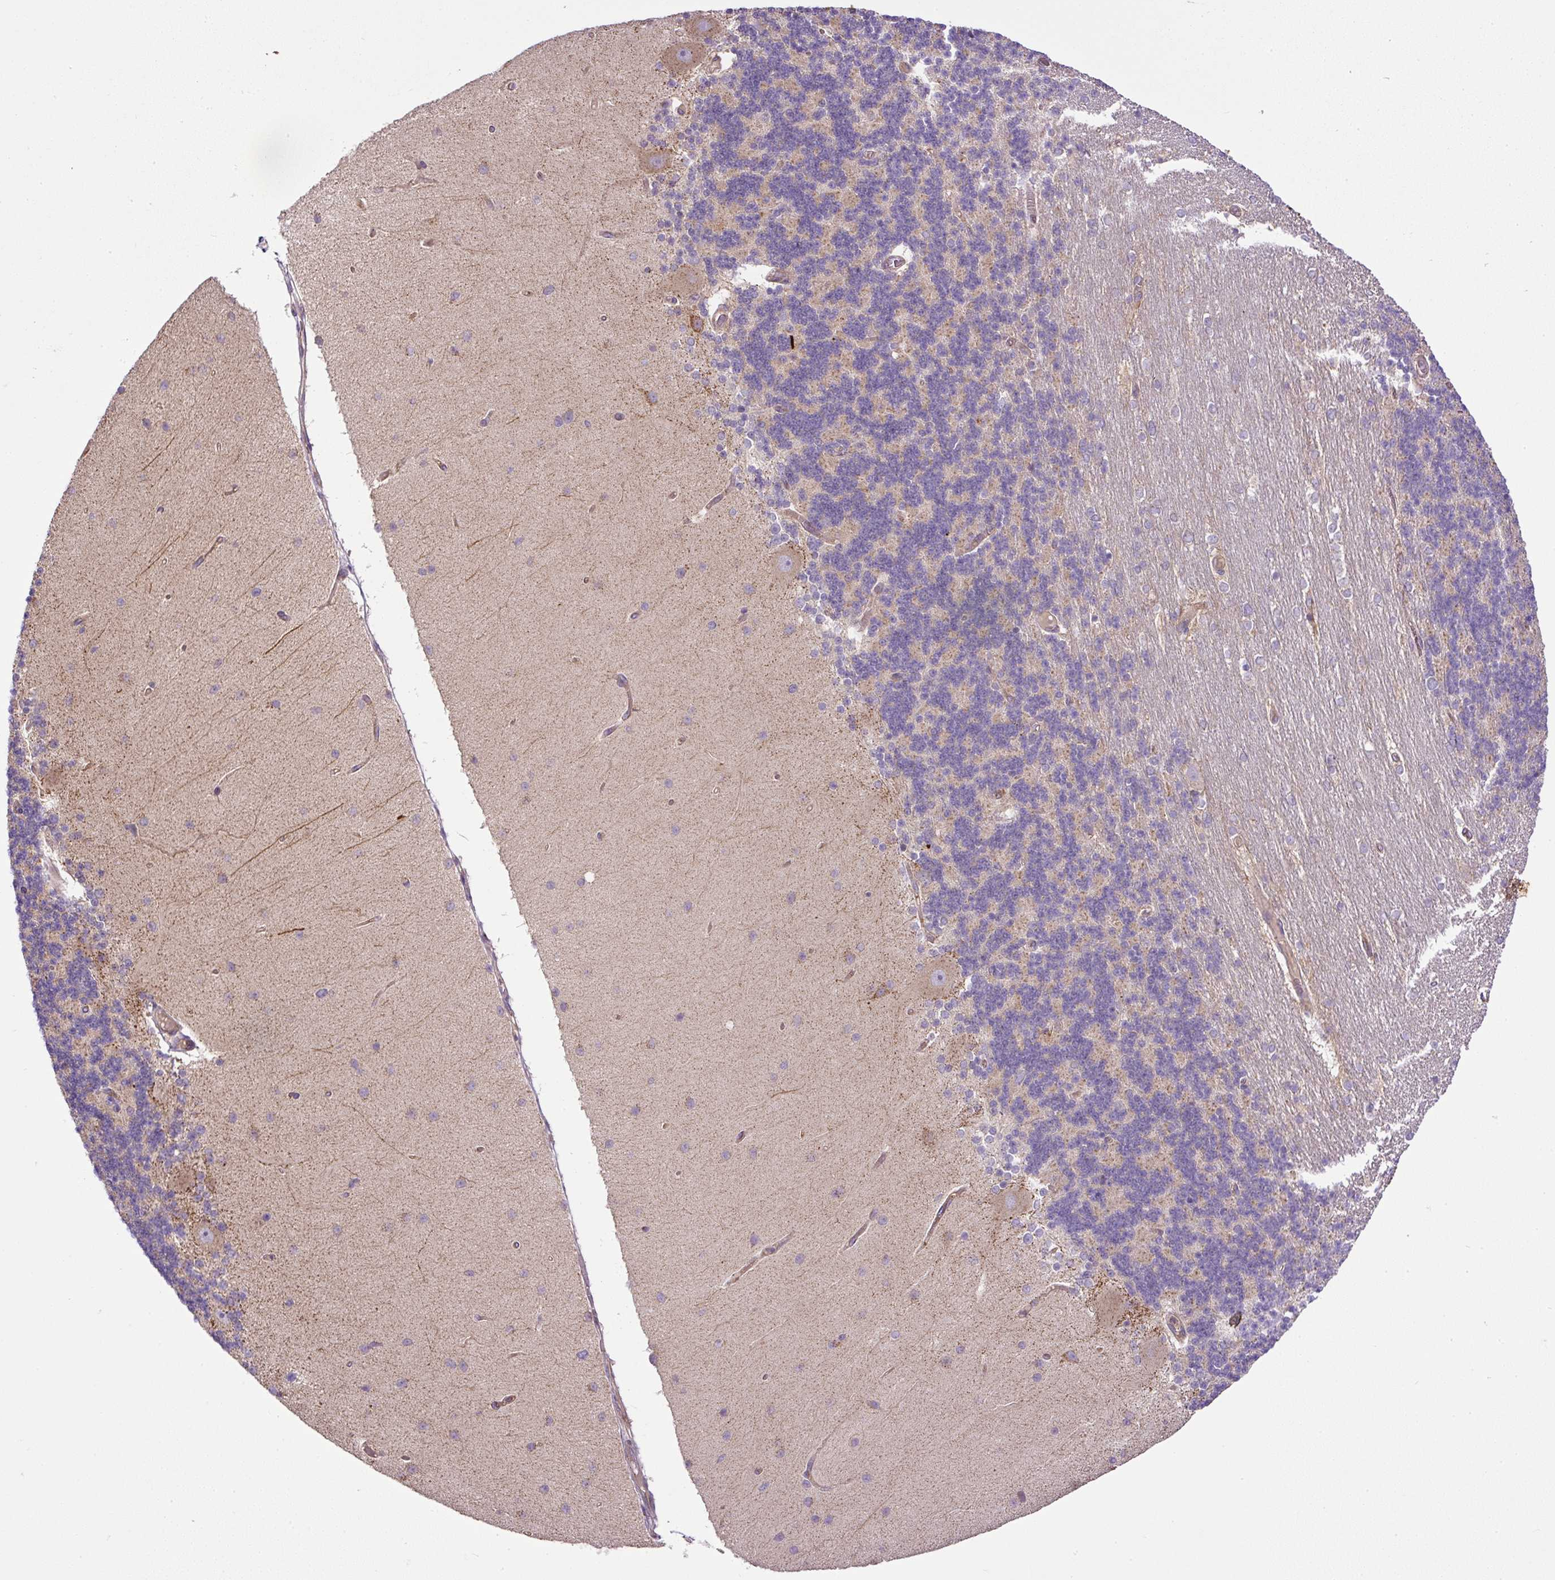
{"staining": {"intensity": "moderate", "quantity": "25%-75%", "location": "cytoplasmic/membranous"}, "tissue": "cerebellum", "cell_type": "Cells in granular layer", "image_type": "normal", "snomed": [{"axis": "morphology", "description": "Normal tissue, NOS"}, {"axis": "topography", "description": "Cerebellum"}], "caption": "A medium amount of moderate cytoplasmic/membranous staining is seen in approximately 25%-75% of cells in granular layer in benign cerebellum.", "gene": "ZNF547", "patient": {"sex": "female", "age": 54}}